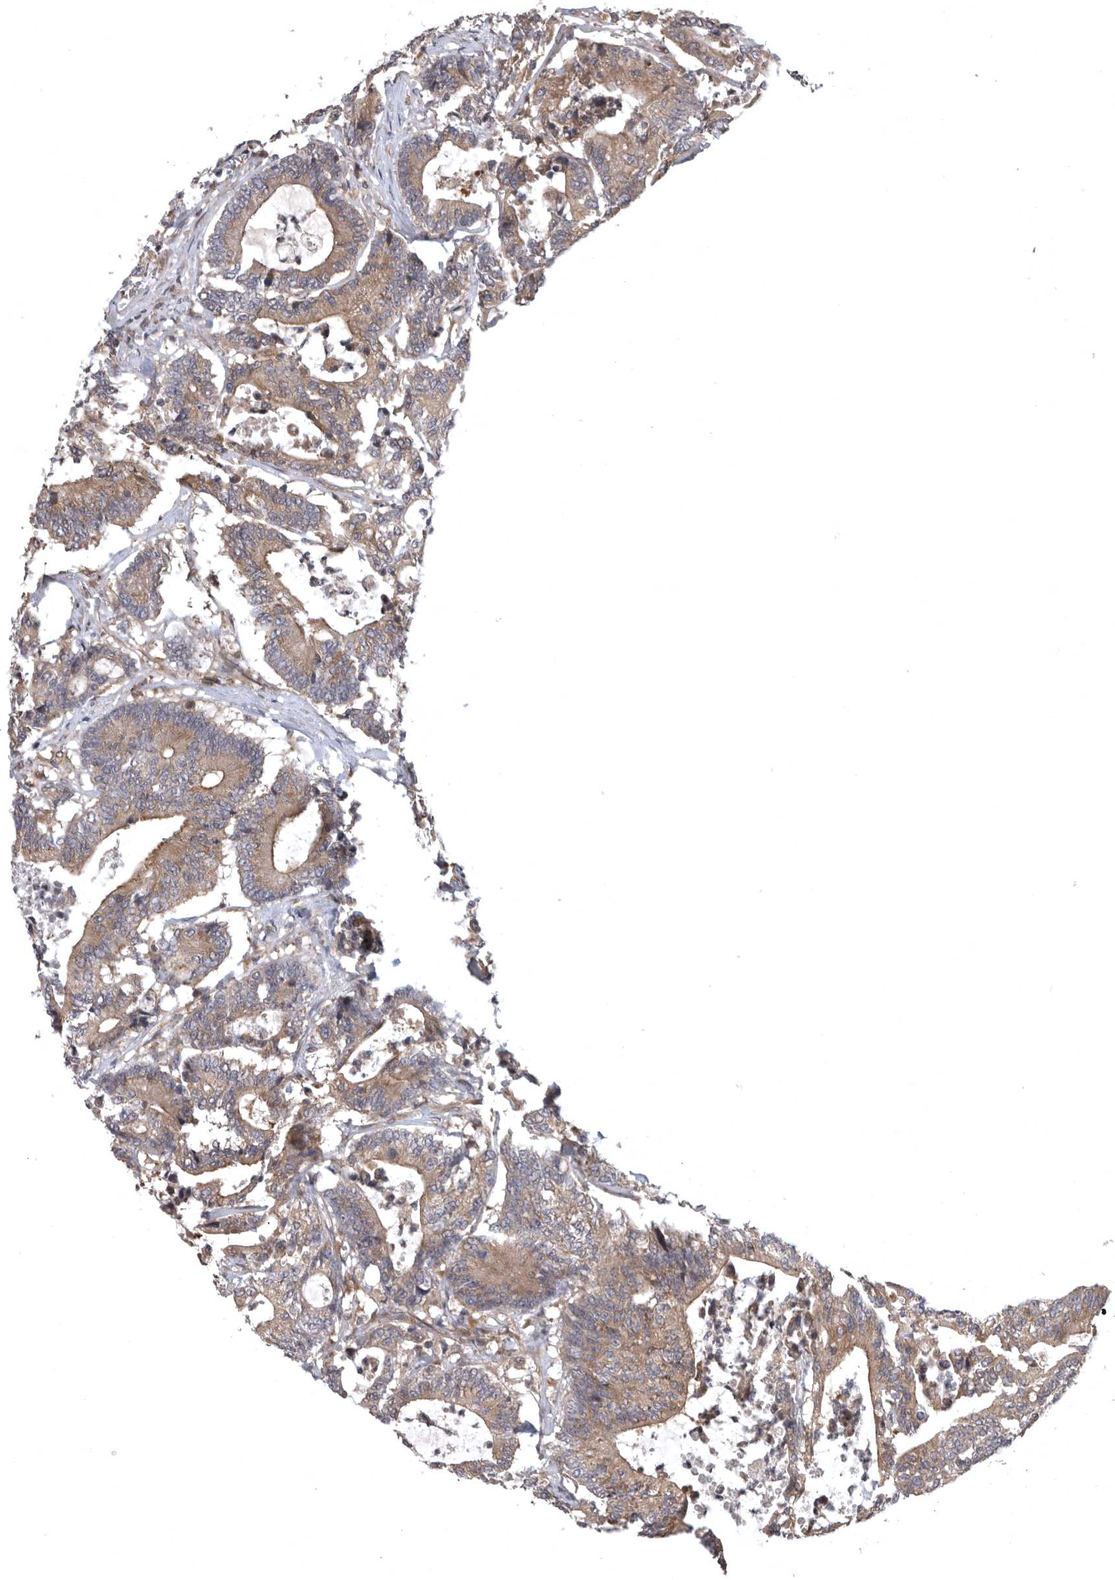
{"staining": {"intensity": "moderate", "quantity": ">75%", "location": "cytoplasmic/membranous"}, "tissue": "colorectal cancer", "cell_type": "Tumor cells", "image_type": "cancer", "snomed": [{"axis": "morphology", "description": "Adenocarcinoma, NOS"}, {"axis": "topography", "description": "Colon"}], "caption": "Immunohistochemistry image of neoplastic tissue: human colorectal cancer (adenocarcinoma) stained using immunohistochemistry demonstrates medium levels of moderate protein expression localized specifically in the cytoplasmic/membranous of tumor cells, appearing as a cytoplasmic/membranous brown color.", "gene": "CUEDC1", "patient": {"sex": "female", "age": 84}}